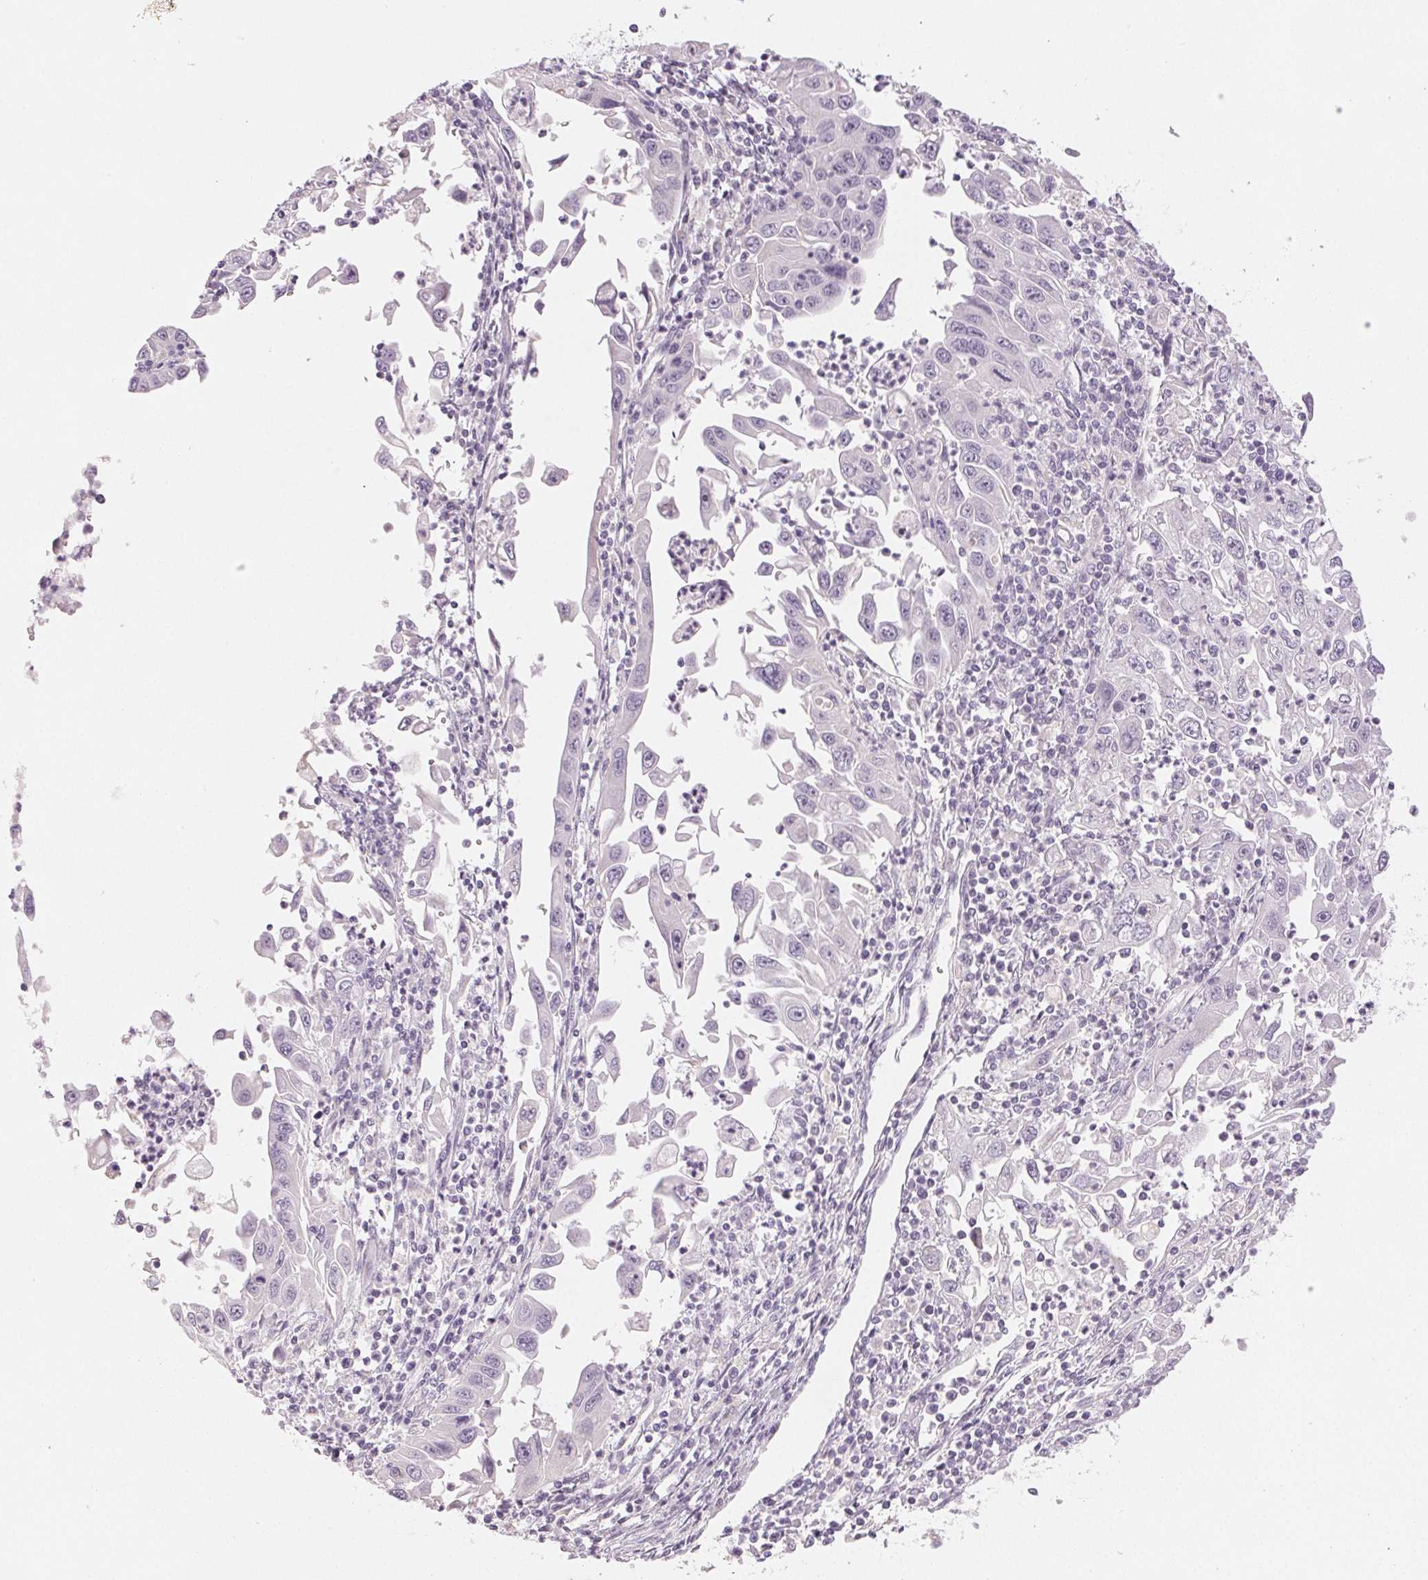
{"staining": {"intensity": "negative", "quantity": "none", "location": "none"}, "tissue": "endometrial cancer", "cell_type": "Tumor cells", "image_type": "cancer", "snomed": [{"axis": "morphology", "description": "Adenocarcinoma, NOS"}, {"axis": "topography", "description": "Uterus"}], "caption": "A high-resolution photomicrograph shows immunohistochemistry (IHC) staining of adenocarcinoma (endometrial), which shows no significant staining in tumor cells.", "gene": "LVRN", "patient": {"sex": "female", "age": 62}}